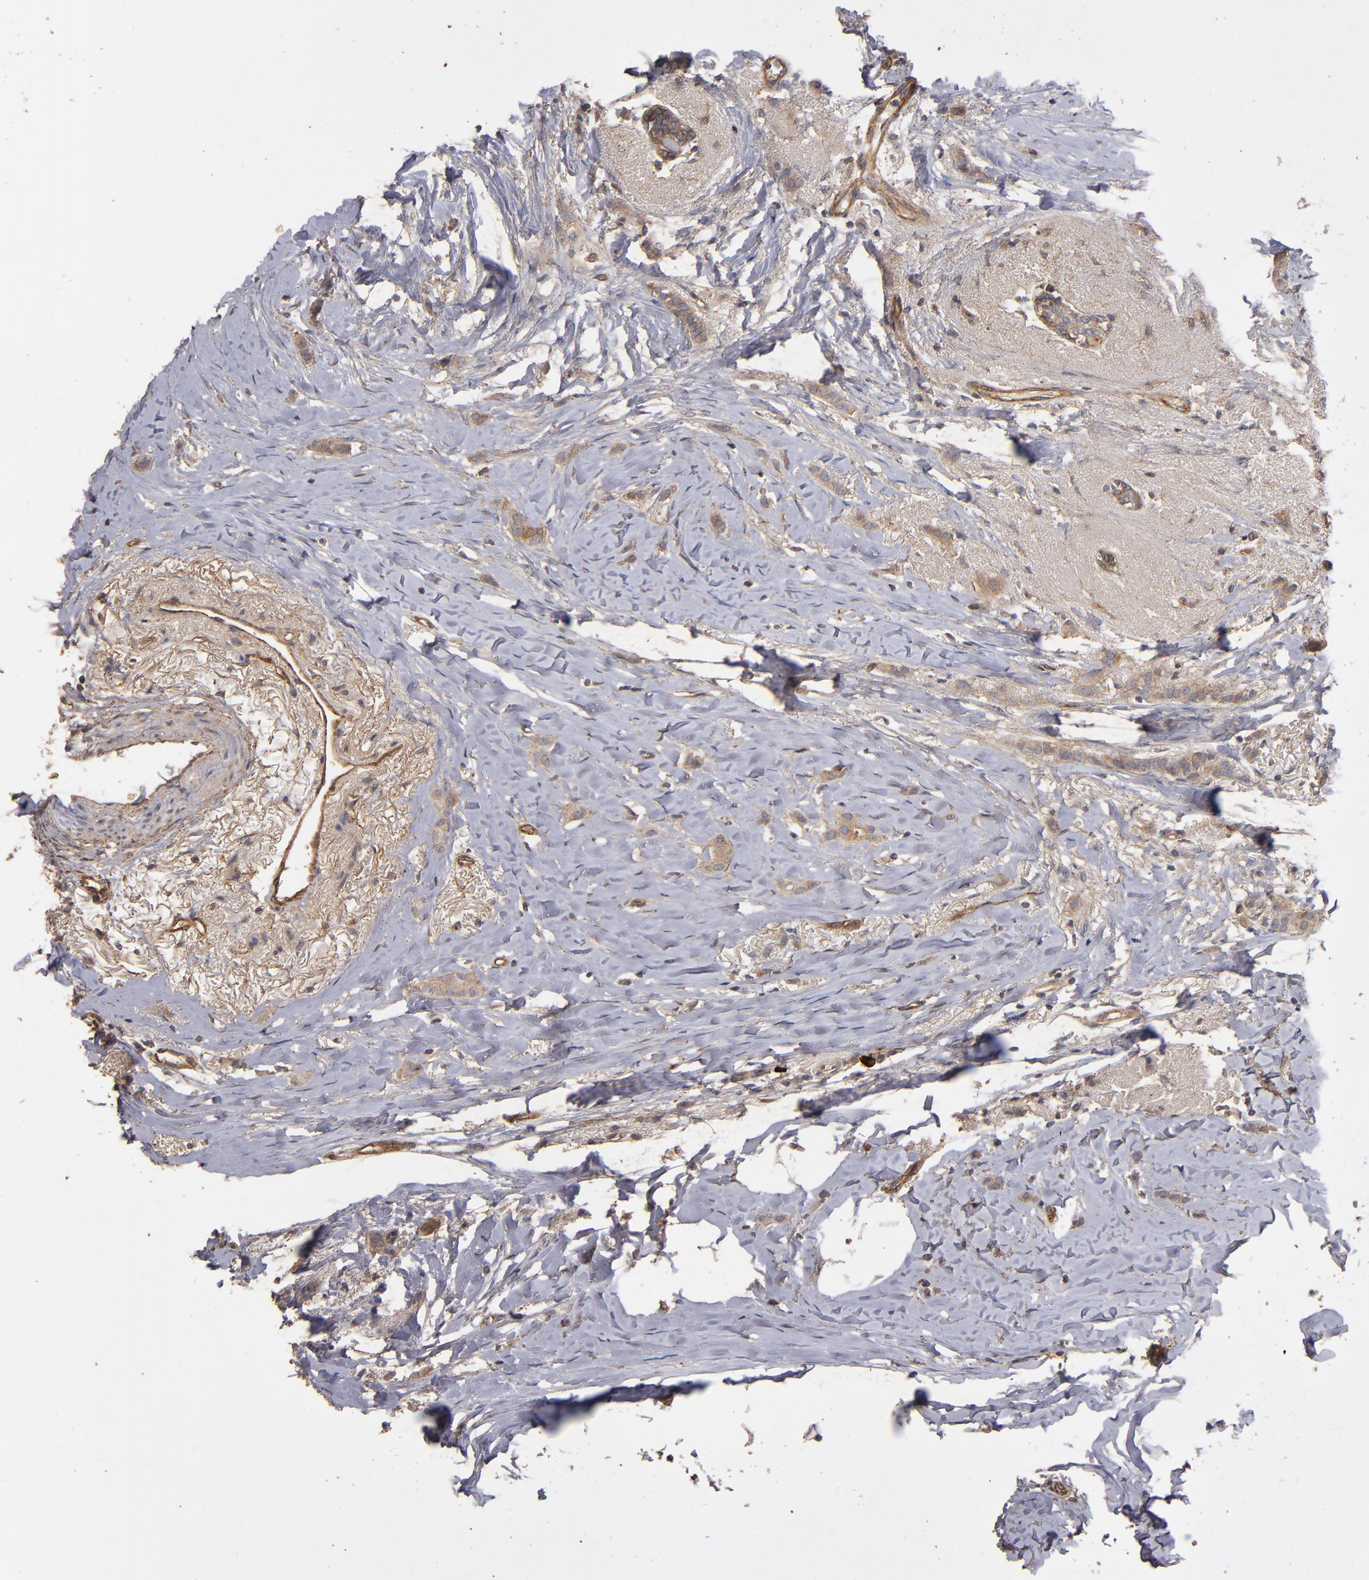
{"staining": {"intensity": "moderate", "quantity": ">75%", "location": "cytoplasmic/membranous"}, "tissue": "breast cancer", "cell_type": "Tumor cells", "image_type": "cancer", "snomed": [{"axis": "morphology", "description": "Lobular carcinoma"}, {"axis": "topography", "description": "Breast"}], "caption": "Protein staining demonstrates moderate cytoplasmic/membranous staining in about >75% of tumor cells in breast lobular carcinoma.", "gene": "DIPK2B", "patient": {"sex": "female", "age": 55}}